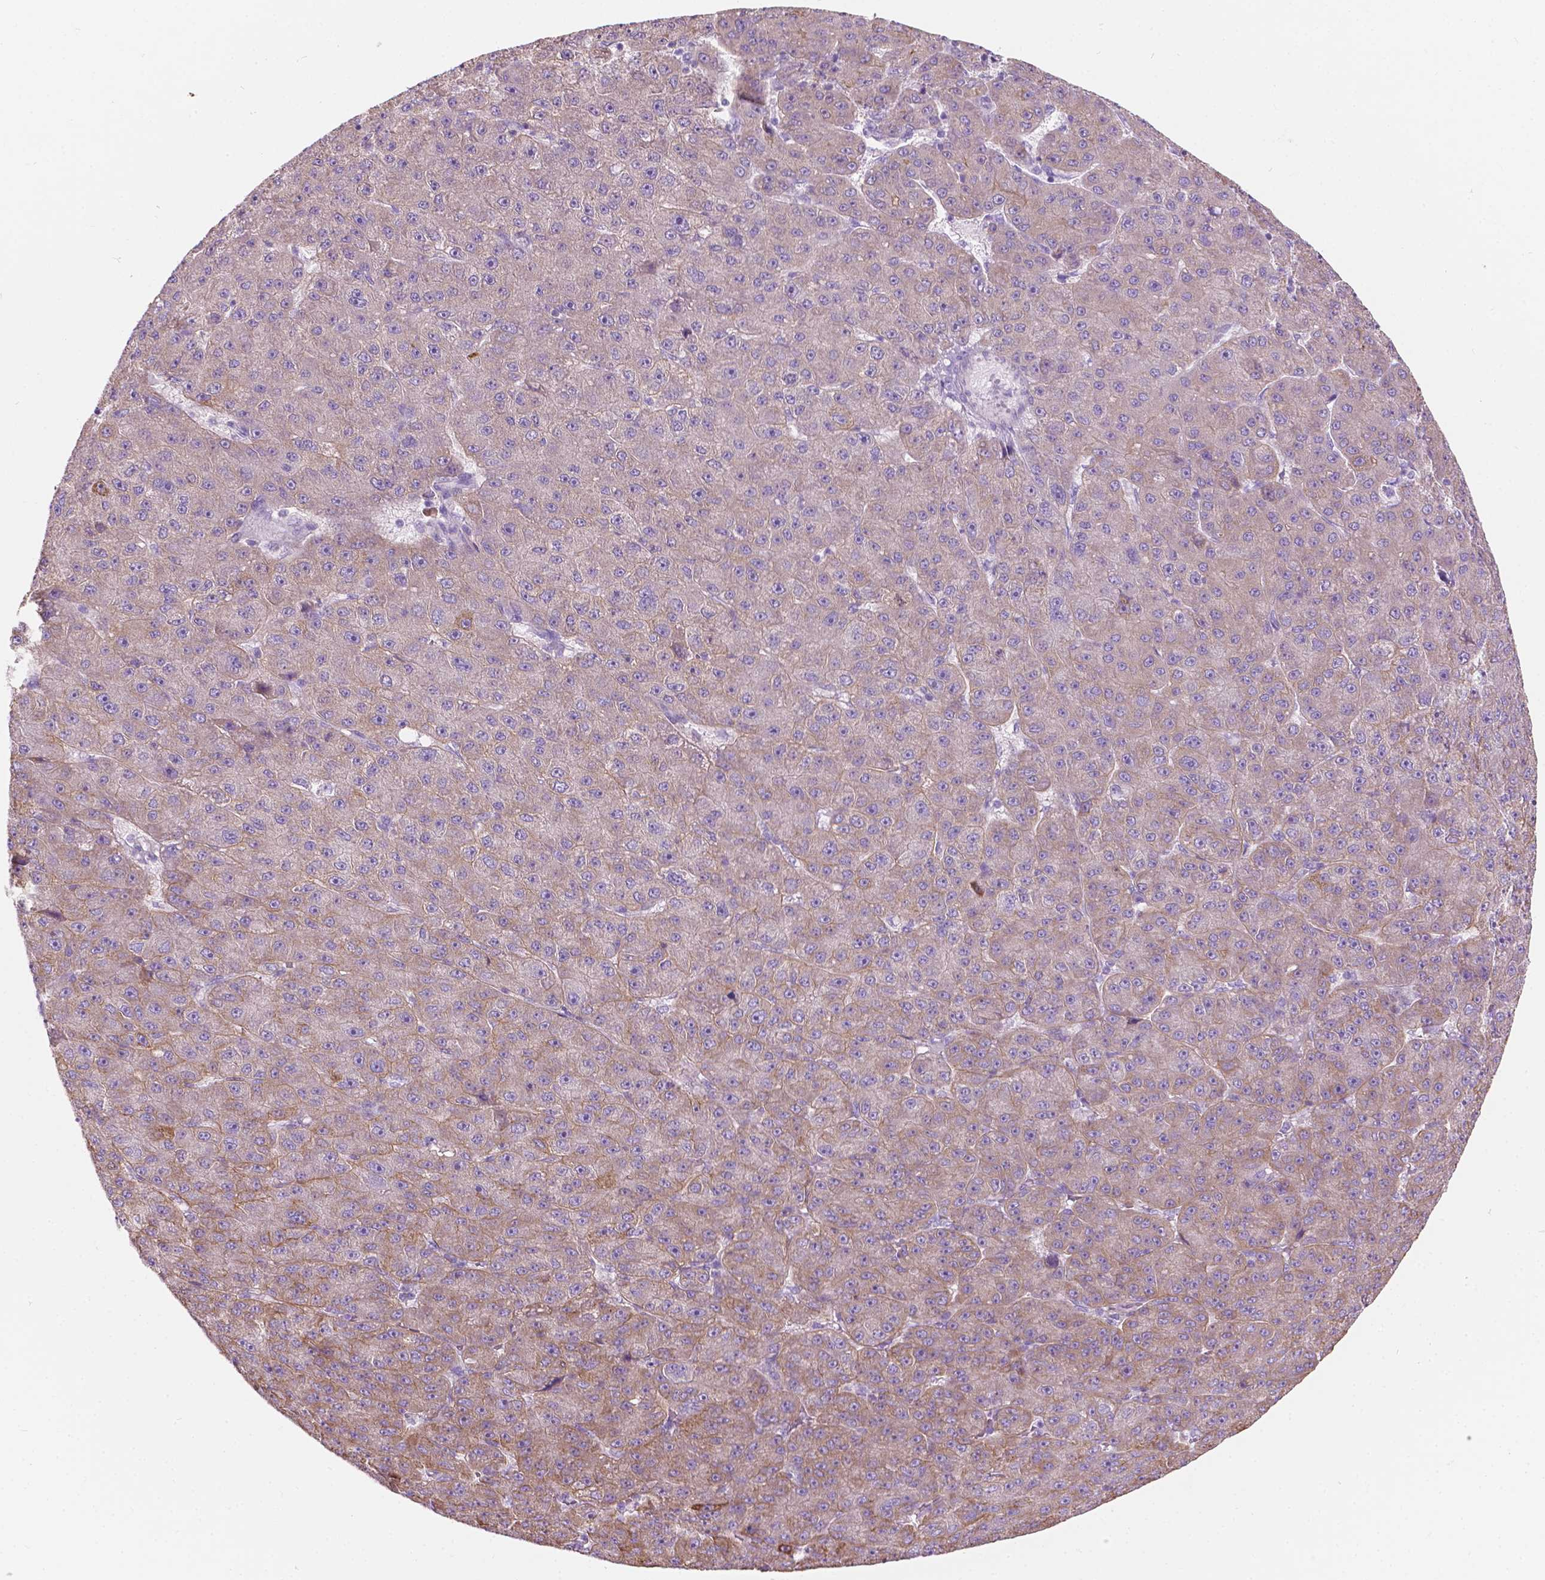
{"staining": {"intensity": "weak", "quantity": "<25%", "location": "cytoplasmic/membranous"}, "tissue": "liver cancer", "cell_type": "Tumor cells", "image_type": "cancer", "snomed": [{"axis": "morphology", "description": "Carcinoma, Hepatocellular, NOS"}, {"axis": "topography", "description": "Liver"}], "caption": "Liver hepatocellular carcinoma was stained to show a protein in brown. There is no significant staining in tumor cells.", "gene": "NOS1AP", "patient": {"sex": "male", "age": 67}}